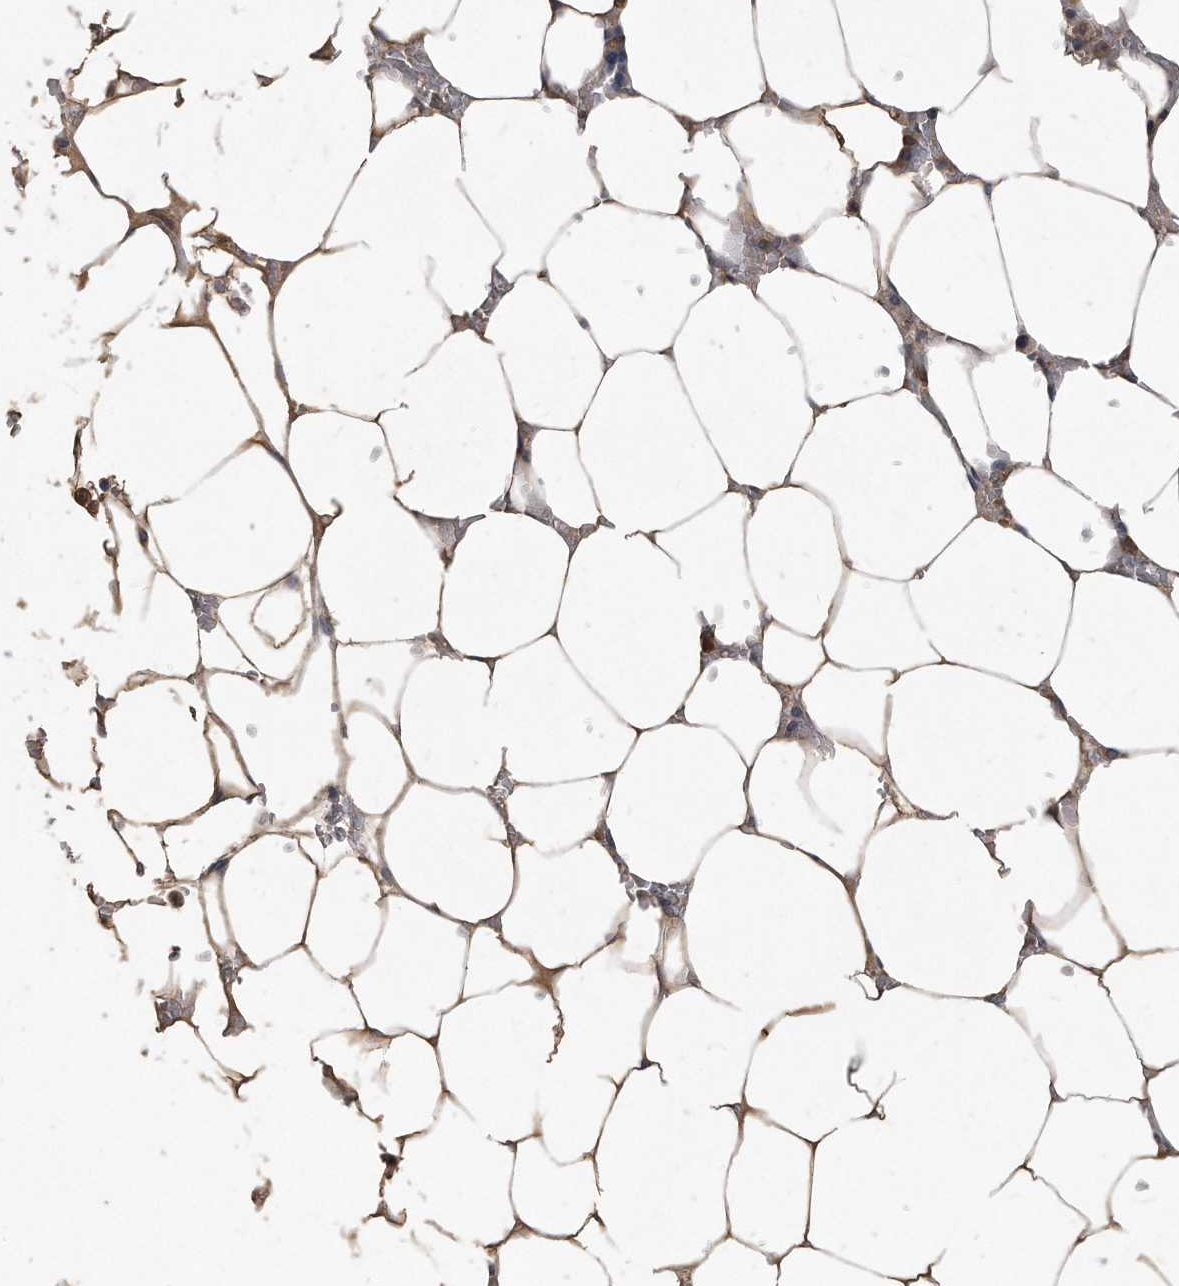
{"staining": {"intensity": "weak", "quantity": "25%-75%", "location": "cytoplasmic/membranous"}, "tissue": "bone marrow", "cell_type": "Hematopoietic cells", "image_type": "normal", "snomed": [{"axis": "morphology", "description": "Normal tissue, NOS"}, {"axis": "topography", "description": "Bone marrow"}], "caption": "Immunohistochemical staining of unremarkable bone marrow shows weak cytoplasmic/membranous protein expression in approximately 25%-75% of hematopoietic cells.", "gene": "HOMER3", "patient": {"sex": "male", "age": 70}}